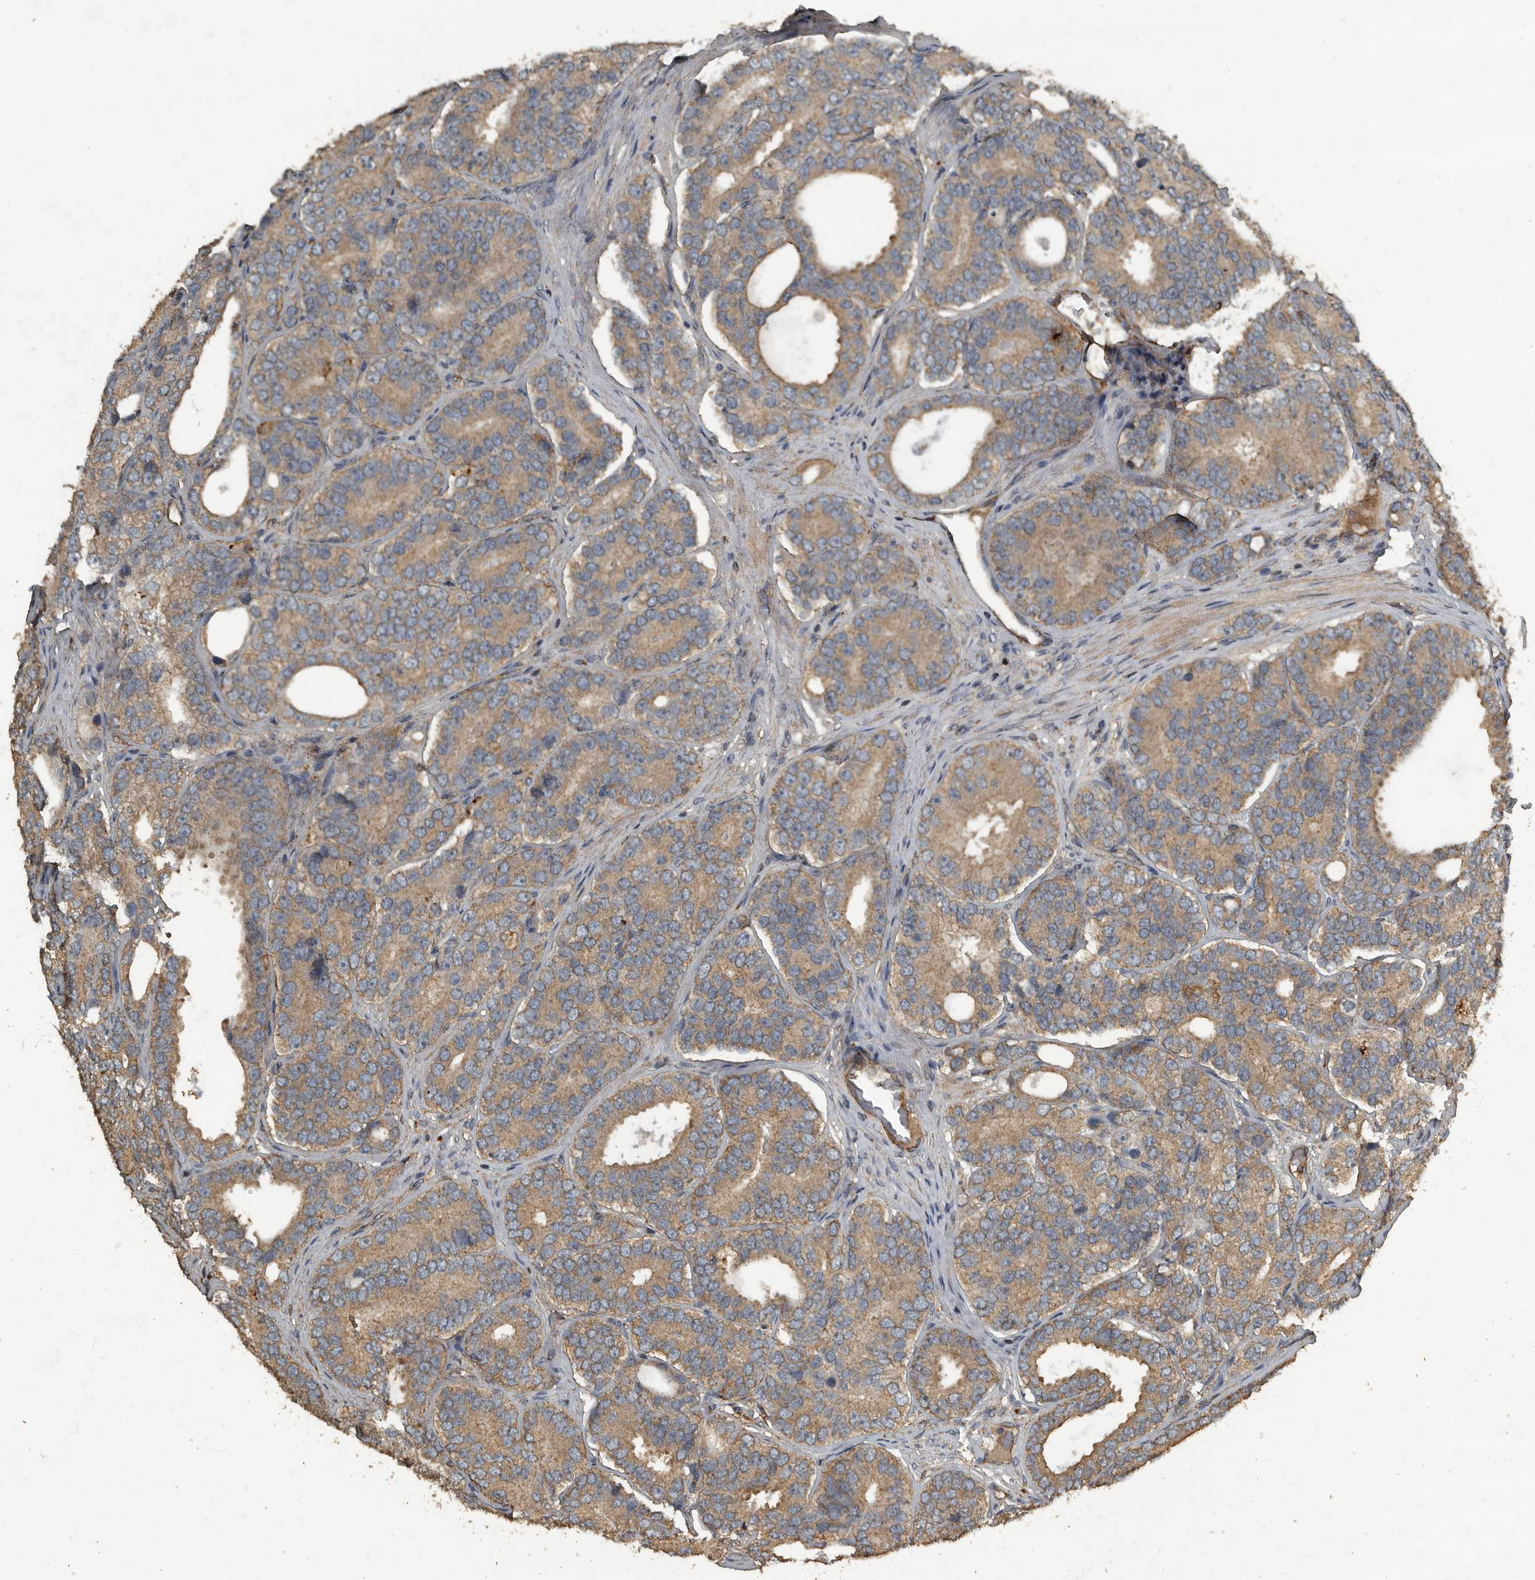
{"staining": {"intensity": "moderate", "quantity": ">75%", "location": "cytoplasmic/membranous"}, "tissue": "prostate cancer", "cell_type": "Tumor cells", "image_type": "cancer", "snomed": [{"axis": "morphology", "description": "Adenocarcinoma, High grade"}, {"axis": "topography", "description": "Prostate"}], "caption": "Immunohistochemistry (IHC) micrograph of prostate adenocarcinoma (high-grade) stained for a protein (brown), which displays medium levels of moderate cytoplasmic/membranous staining in about >75% of tumor cells.", "gene": "IL15RA", "patient": {"sex": "male", "age": 56}}